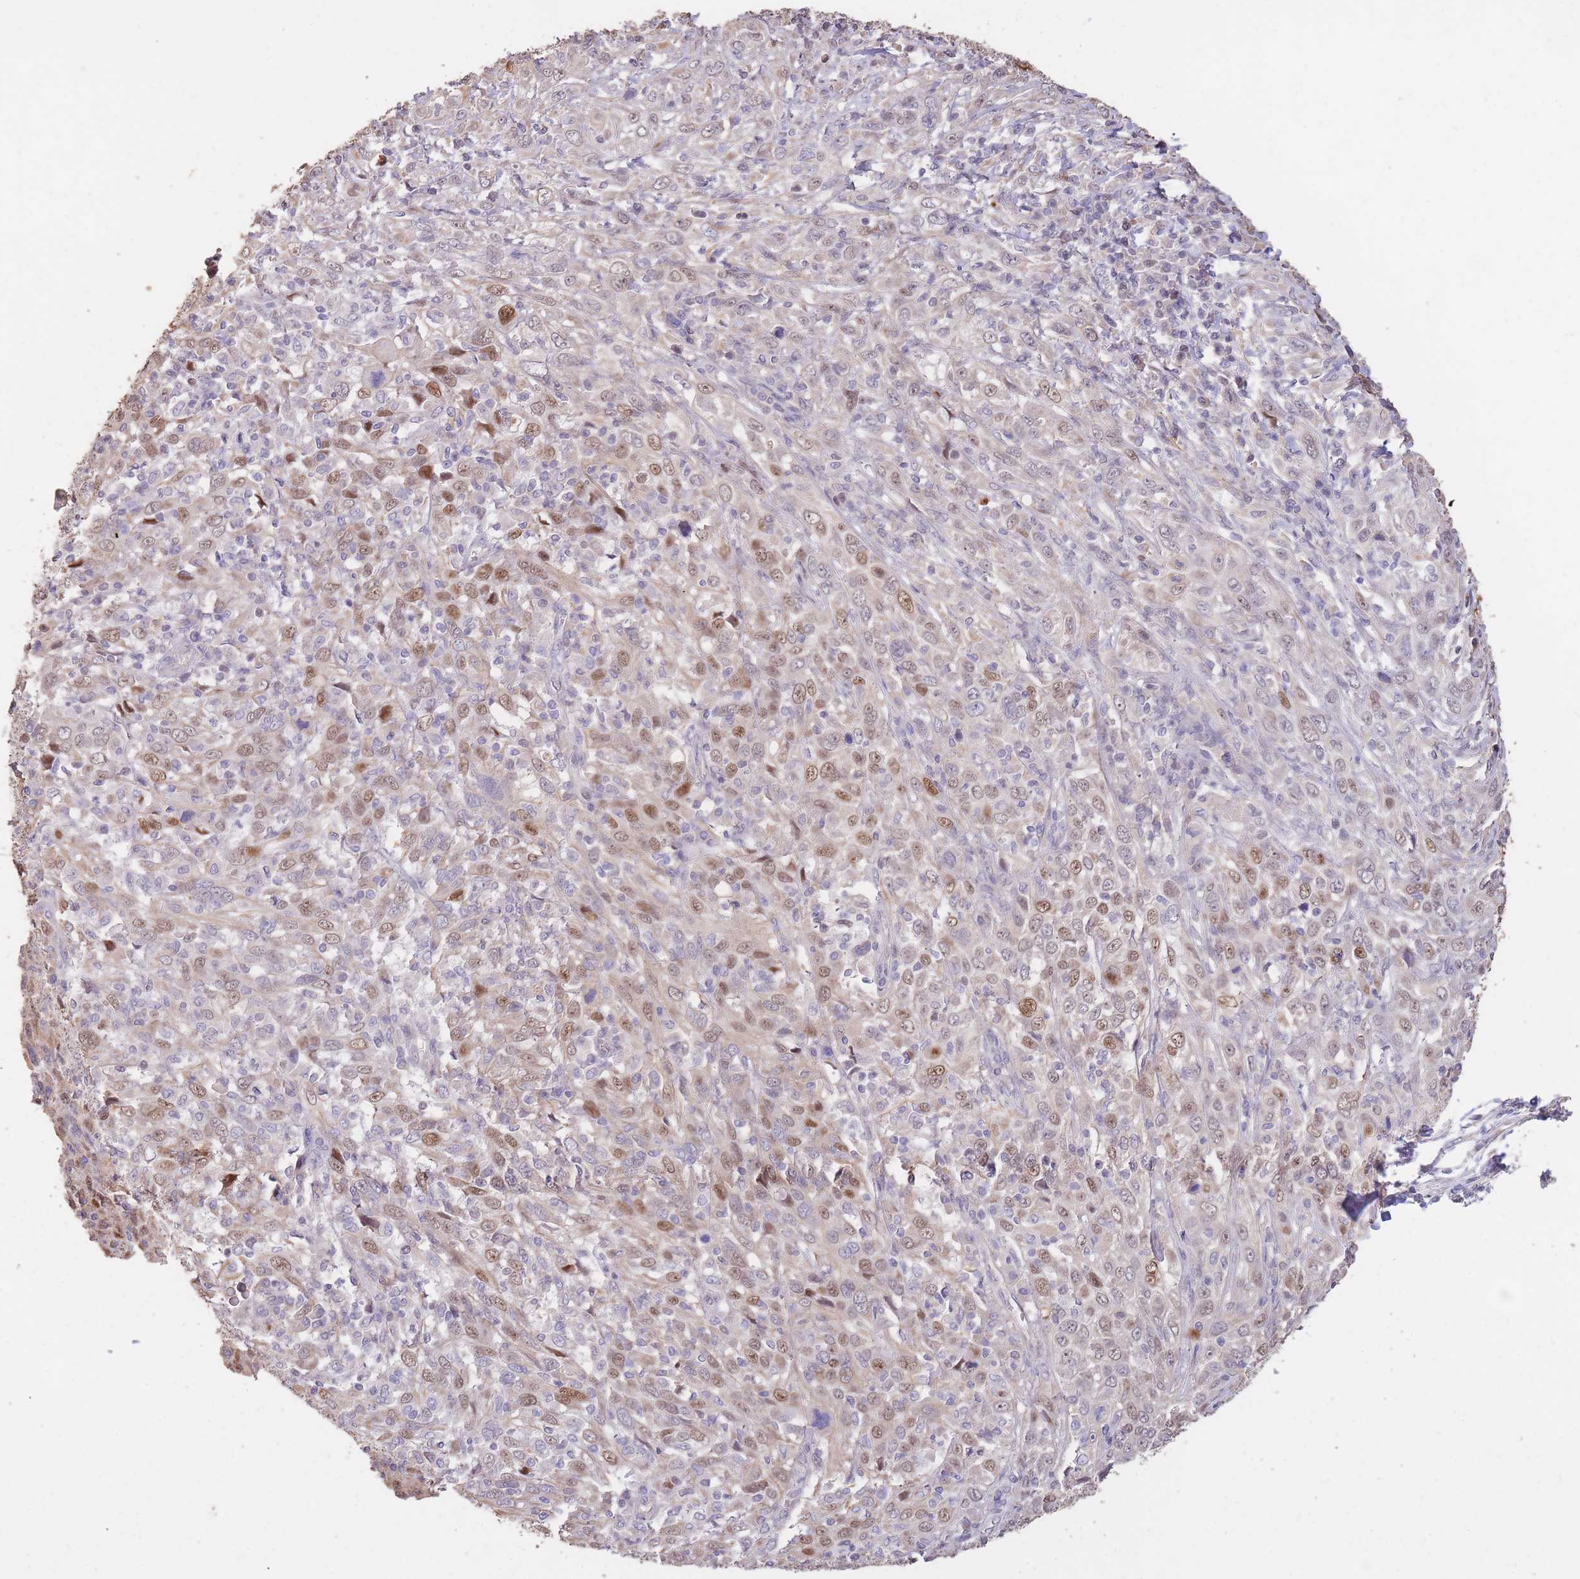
{"staining": {"intensity": "moderate", "quantity": "<25%", "location": "nuclear"}, "tissue": "cervical cancer", "cell_type": "Tumor cells", "image_type": "cancer", "snomed": [{"axis": "morphology", "description": "Squamous cell carcinoma, NOS"}, {"axis": "topography", "description": "Cervix"}], "caption": "Protein analysis of squamous cell carcinoma (cervical) tissue exhibits moderate nuclear positivity in approximately <25% of tumor cells. (DAB (3,3'-diaminobenzidine) = brown stain, brightfield microscopy at high magnification).", "gene": "RGS14", "patient": {"sex": "female", "age": 46}}